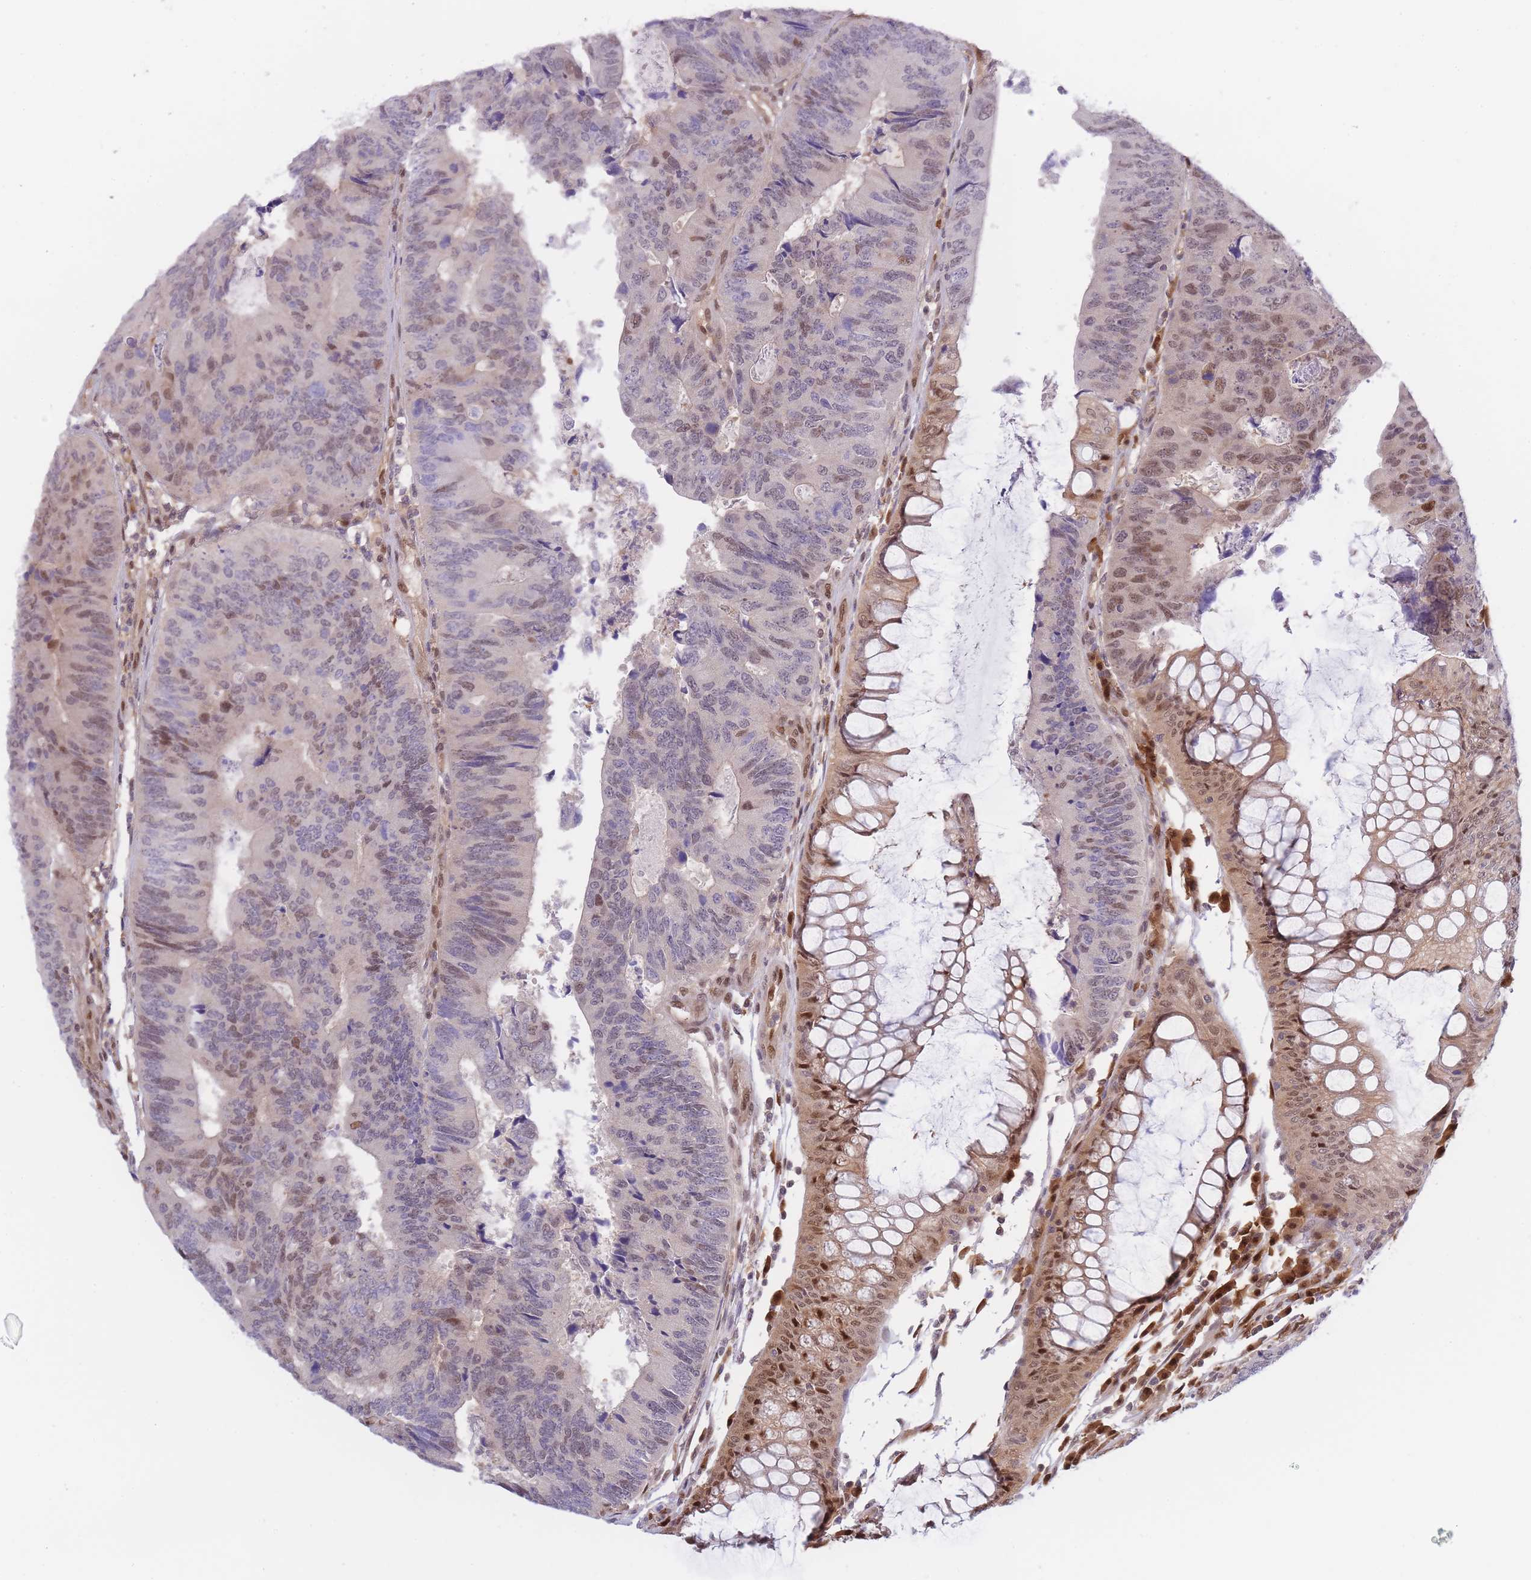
{"staining": {"intensity": "weak", "quantity": "<25%", "location": "cytoplasmic/membranous"}, "tissue": "colorectal cancer", "cell_type": "Tumor cells", "image_type": "cancer", "snomed": [{"axis": "morphology", "description": "Adenocarcinoma, NOS"}, {"axis": "topography", "description": "Colon"}], "caption": "There is no significant expression in tumor cells of colorectal cancer (adenocarcinoma).", "gene": "NSFL1C", "patient": {"sex": "female", "age": 67}}